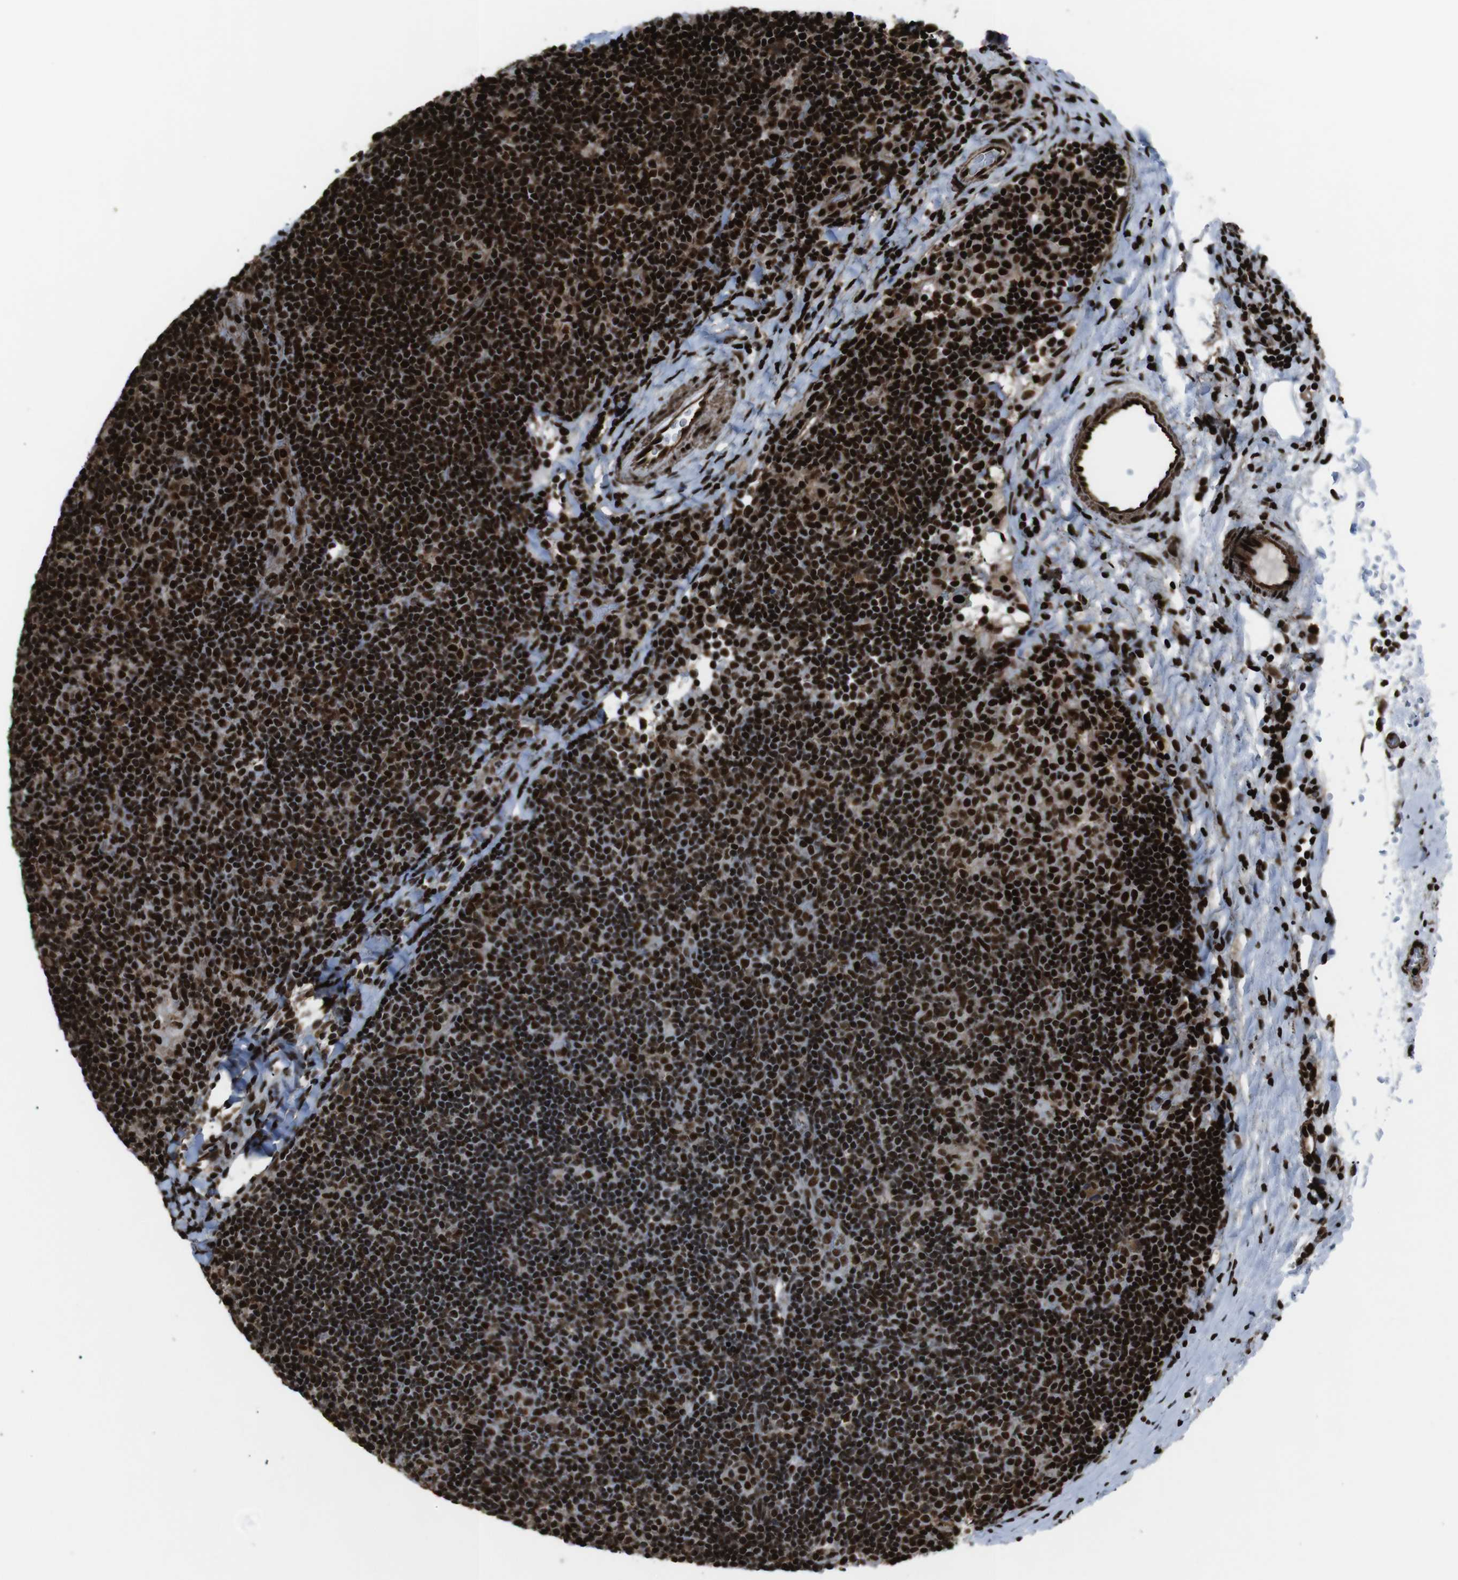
{"staining": {"intensity": "strong", "quantity": ">75%", "location": "nuclear"}, "tissue": "lymphoma", "cell_type": "Tumor cells", "image_type": "cancer", "snomed": [{"axis": "morphology", "description": "Hodgkin's disease, NOS"}, {"axis": "topography", "description": "Lymph node"}], "caption": "Protein expression by immunohistochemistry (IHC) reveals strong nuclear staining in about >75% of tumor cells in lymphoma.", "gene": "HNRNPU", "patient": {"sex": "female", "age": 57}}